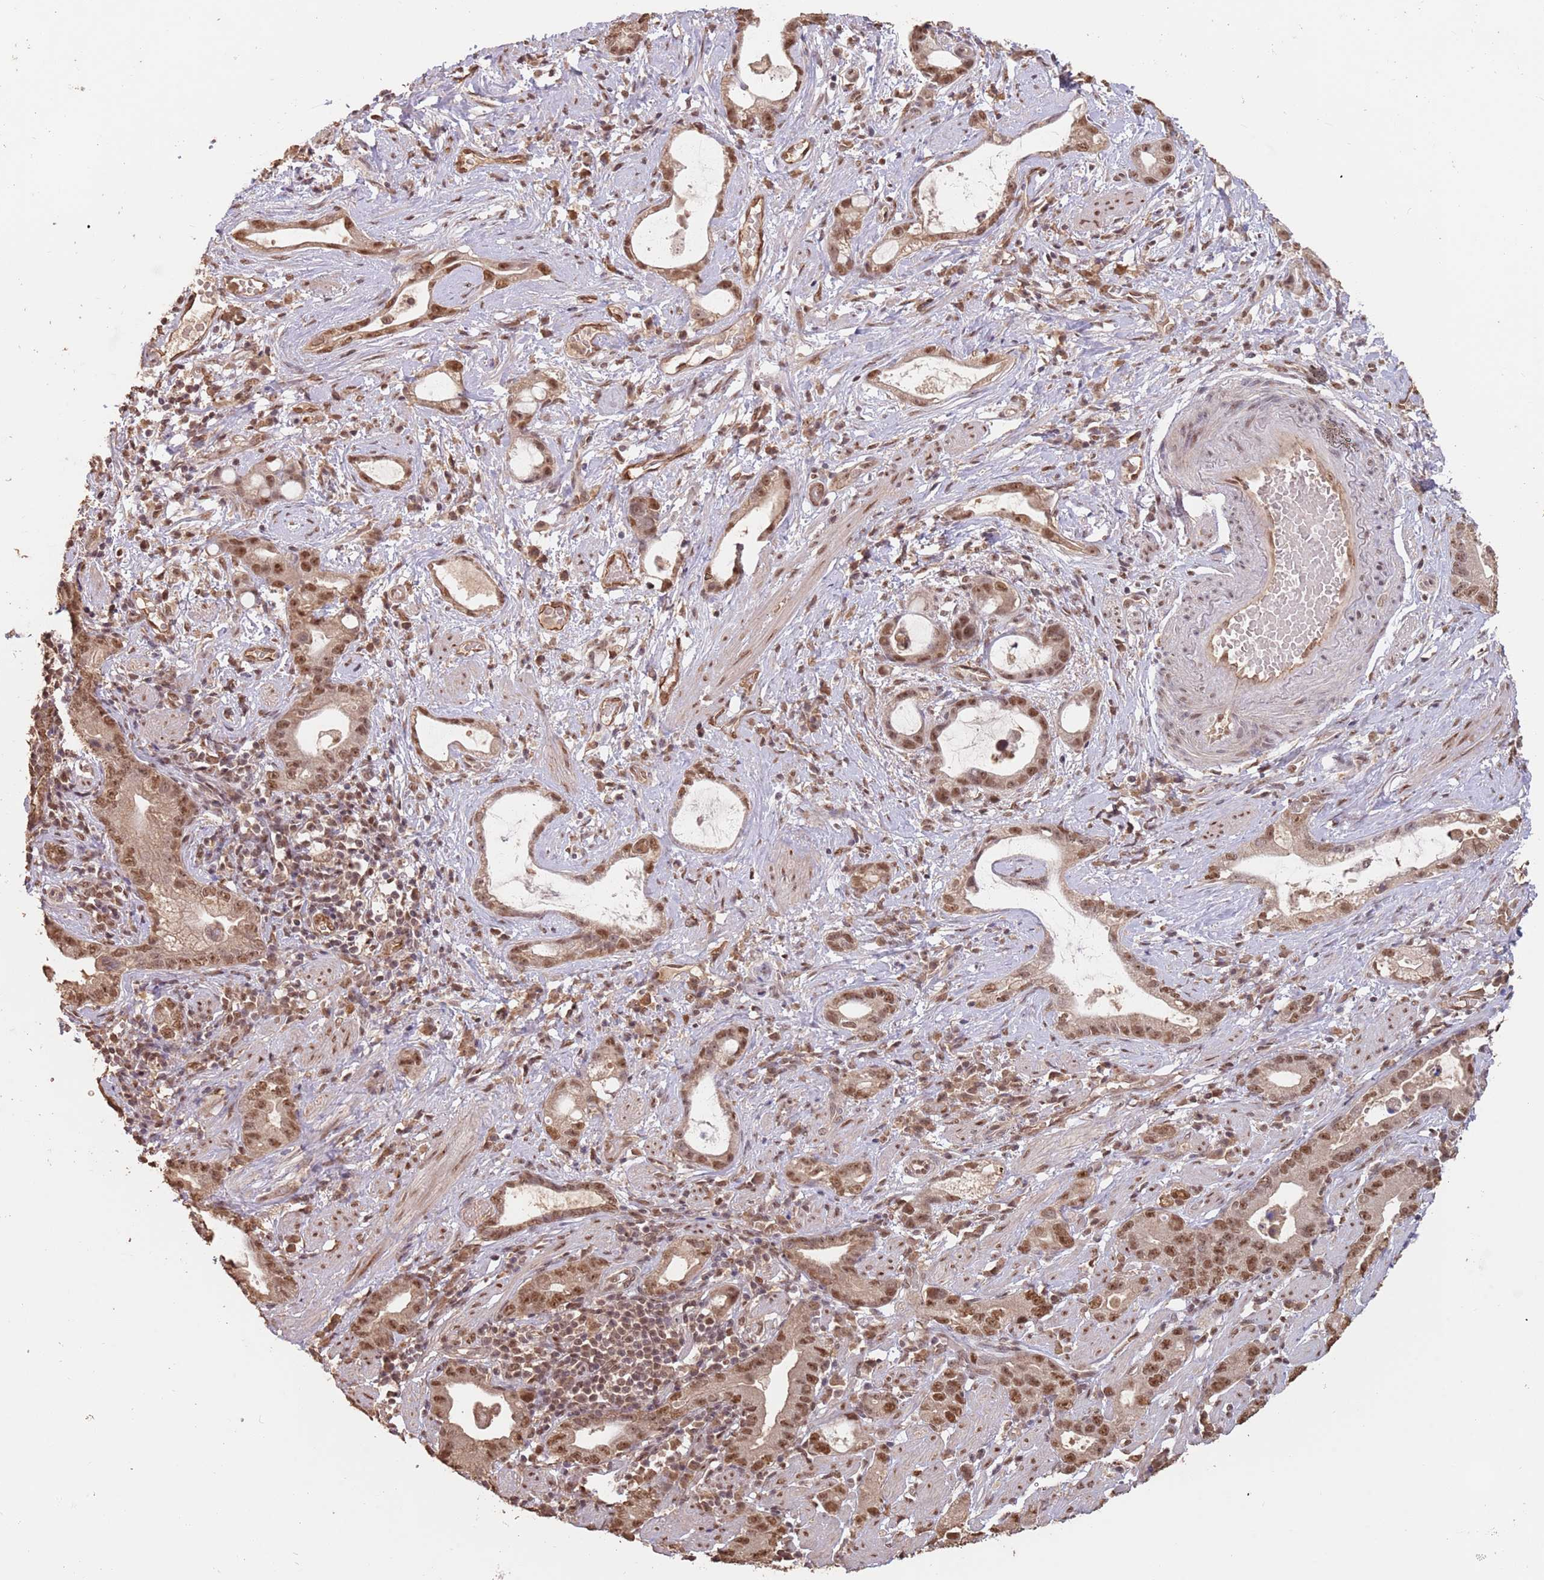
{"staining": {"intensity": "strong", "quantity": ">75%", "location": "nuclear"}, "tissue": "stomach cancer", "cell_type": "Tumor cells", "image_type": "cancer", "snomed": [{"axis": "morphology", "description": "Adenocarcinoma, NOS"}, {"axis": "topography", "description": "Stomach"}], "caption": "IHC (DAB) staining of human stomach cancer (adenocarcinoma) demonstrates strong nuclear protein staining in approximately >75% of tumor cells.", "gene": "RFXANK", "patient": {"sex": "male", "age": 55}}